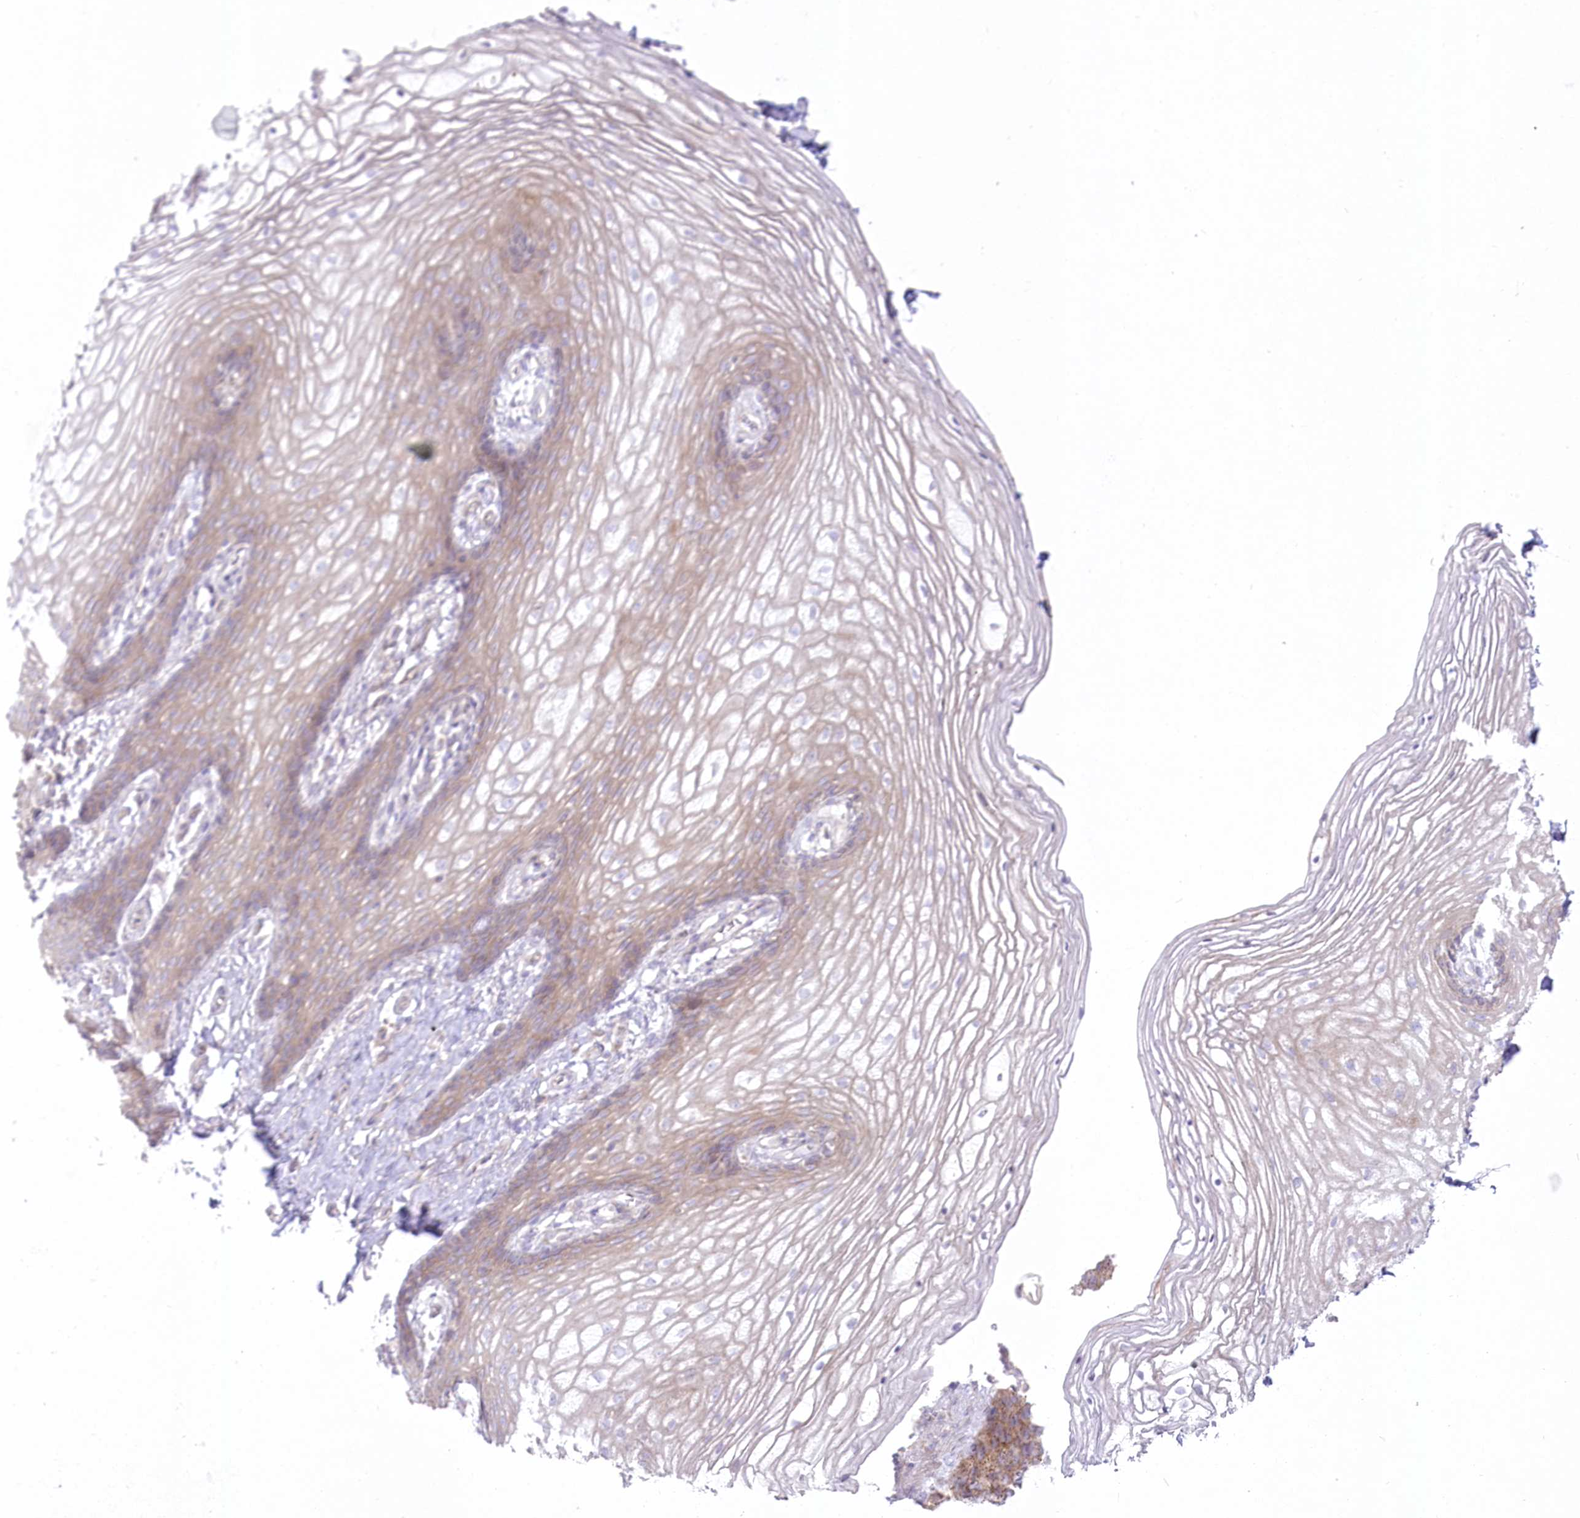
{"staining": {"intensity": "weak", "quantity": "25%-75%", "location": "cytoplasmic/membranous"}, "tissue": "vagina", "cell_type": "Squamous epithelial cells", "image_type": "normal", "snomed": [{"axis": "morphology", "description": "Normal tissue, NOS"}, {"axis": "topography", "description": "Vagina"}], "caption": "Immunohistochemistry histopathology image of normal vagina: human vagina stained using IHC displays low levels of weak protein expression localized specifically in the cytoplasmic/membranous of squamous epithelial cells, appearing as a cytoplasmic/membranous brown color.", "gene": "ZNF843", "patient": {"sex": "female", "age": 60}}